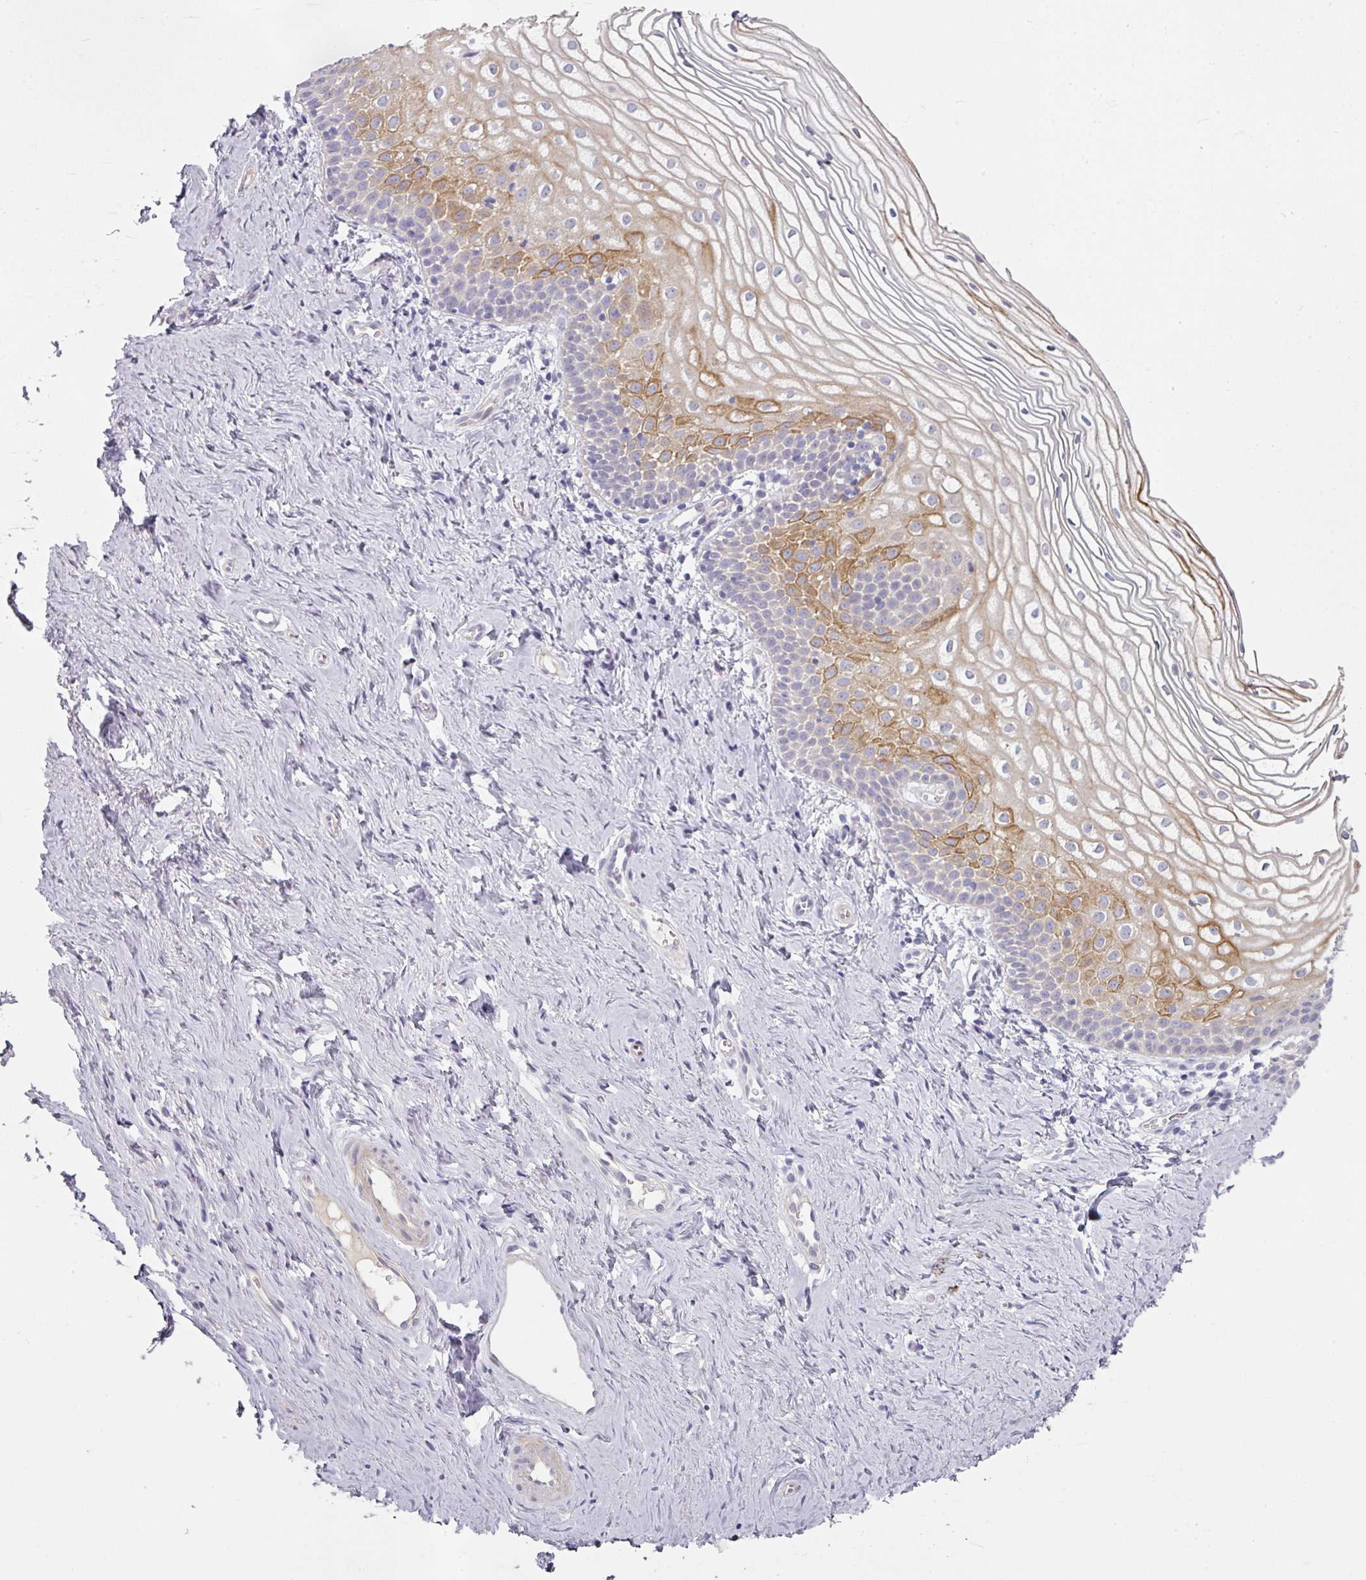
{"staining": {"intensity": "moderate", "quantity": "<25%", "location": "cytoplasmic/membranous"}, "tissue": "vagina", "cell_type": "Squamous epithelial cells", "image_type": "normal", "snomed": [{"axis": "morphology", "description": "Normal tissue, NOS"}, {"axis": "topography", "description": "Vagina"}], "caption": "A photomicrograph of vagina stained for a protein shows moderate cytoplasmic/membranous brown staining in squamous epithelial cells. (IHC, brightfield microscopy, high magnification).", "gene": "FHAD1", "patient": {"sex": "female", "age": 56}}